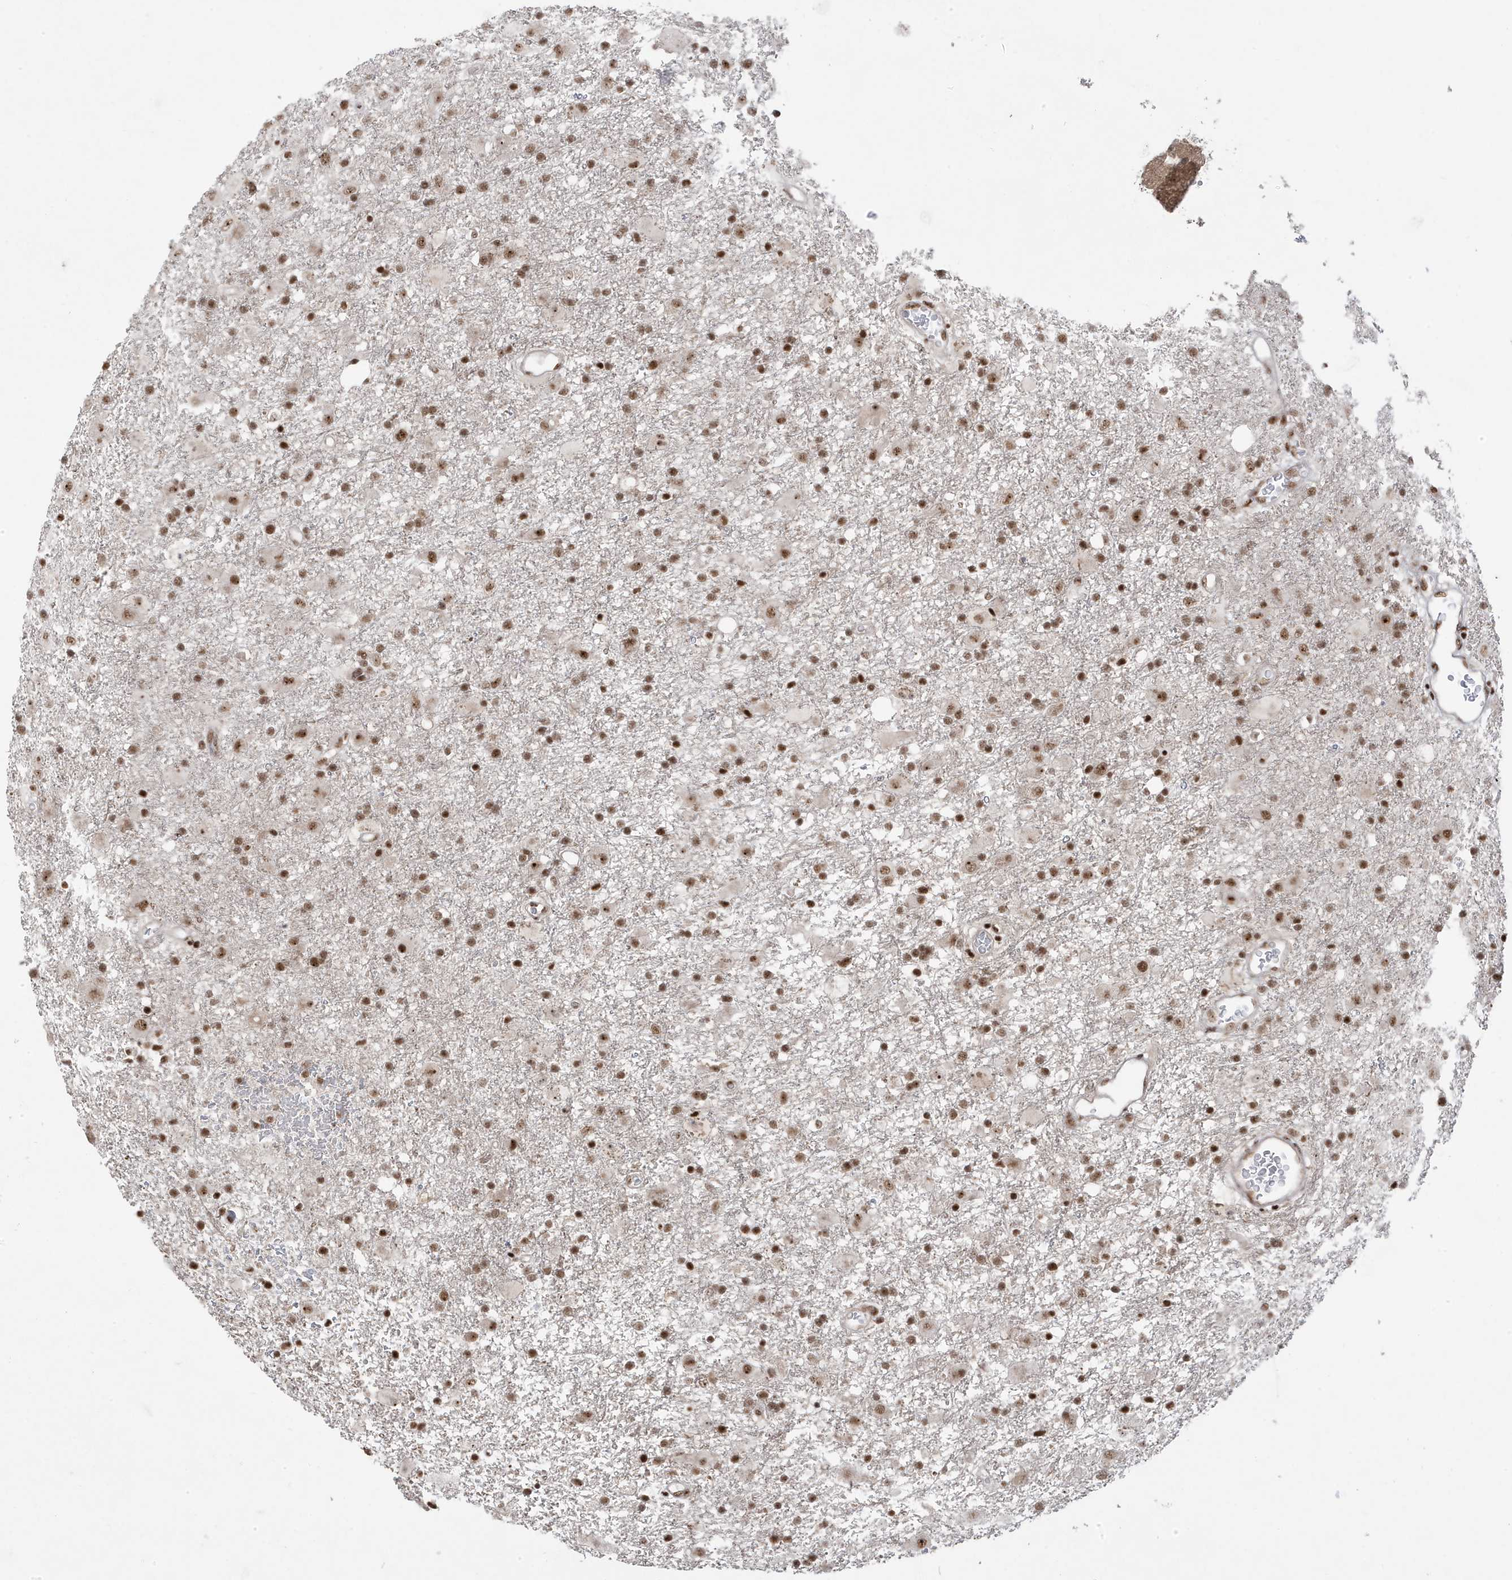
{"staining": {"intensity": "moderate", "quantity": ">75%", "location": "nuclear"}, "tissue": "glioma", "cell_type": "Tumor cells", "image_type": "cancer", "snomed": [{"axis": "morphology", "description": "Glioma, malignant, Low grade"}, {"axis": "topography", "description": "Brain"}], "caption": "Immunohistochemistry (IHC) staining of glioma, which exhibits medium levels of moderate nuclear positivity in approximately >75% of tumor cells indicating moderate nuclear protein expression. The staining was performed using DAB (brown) for protein detection and nuclei were counterstained in hematoxylin (blue).", "gene": "MTREX", "patient": {"sex": "male", "age": 65}}